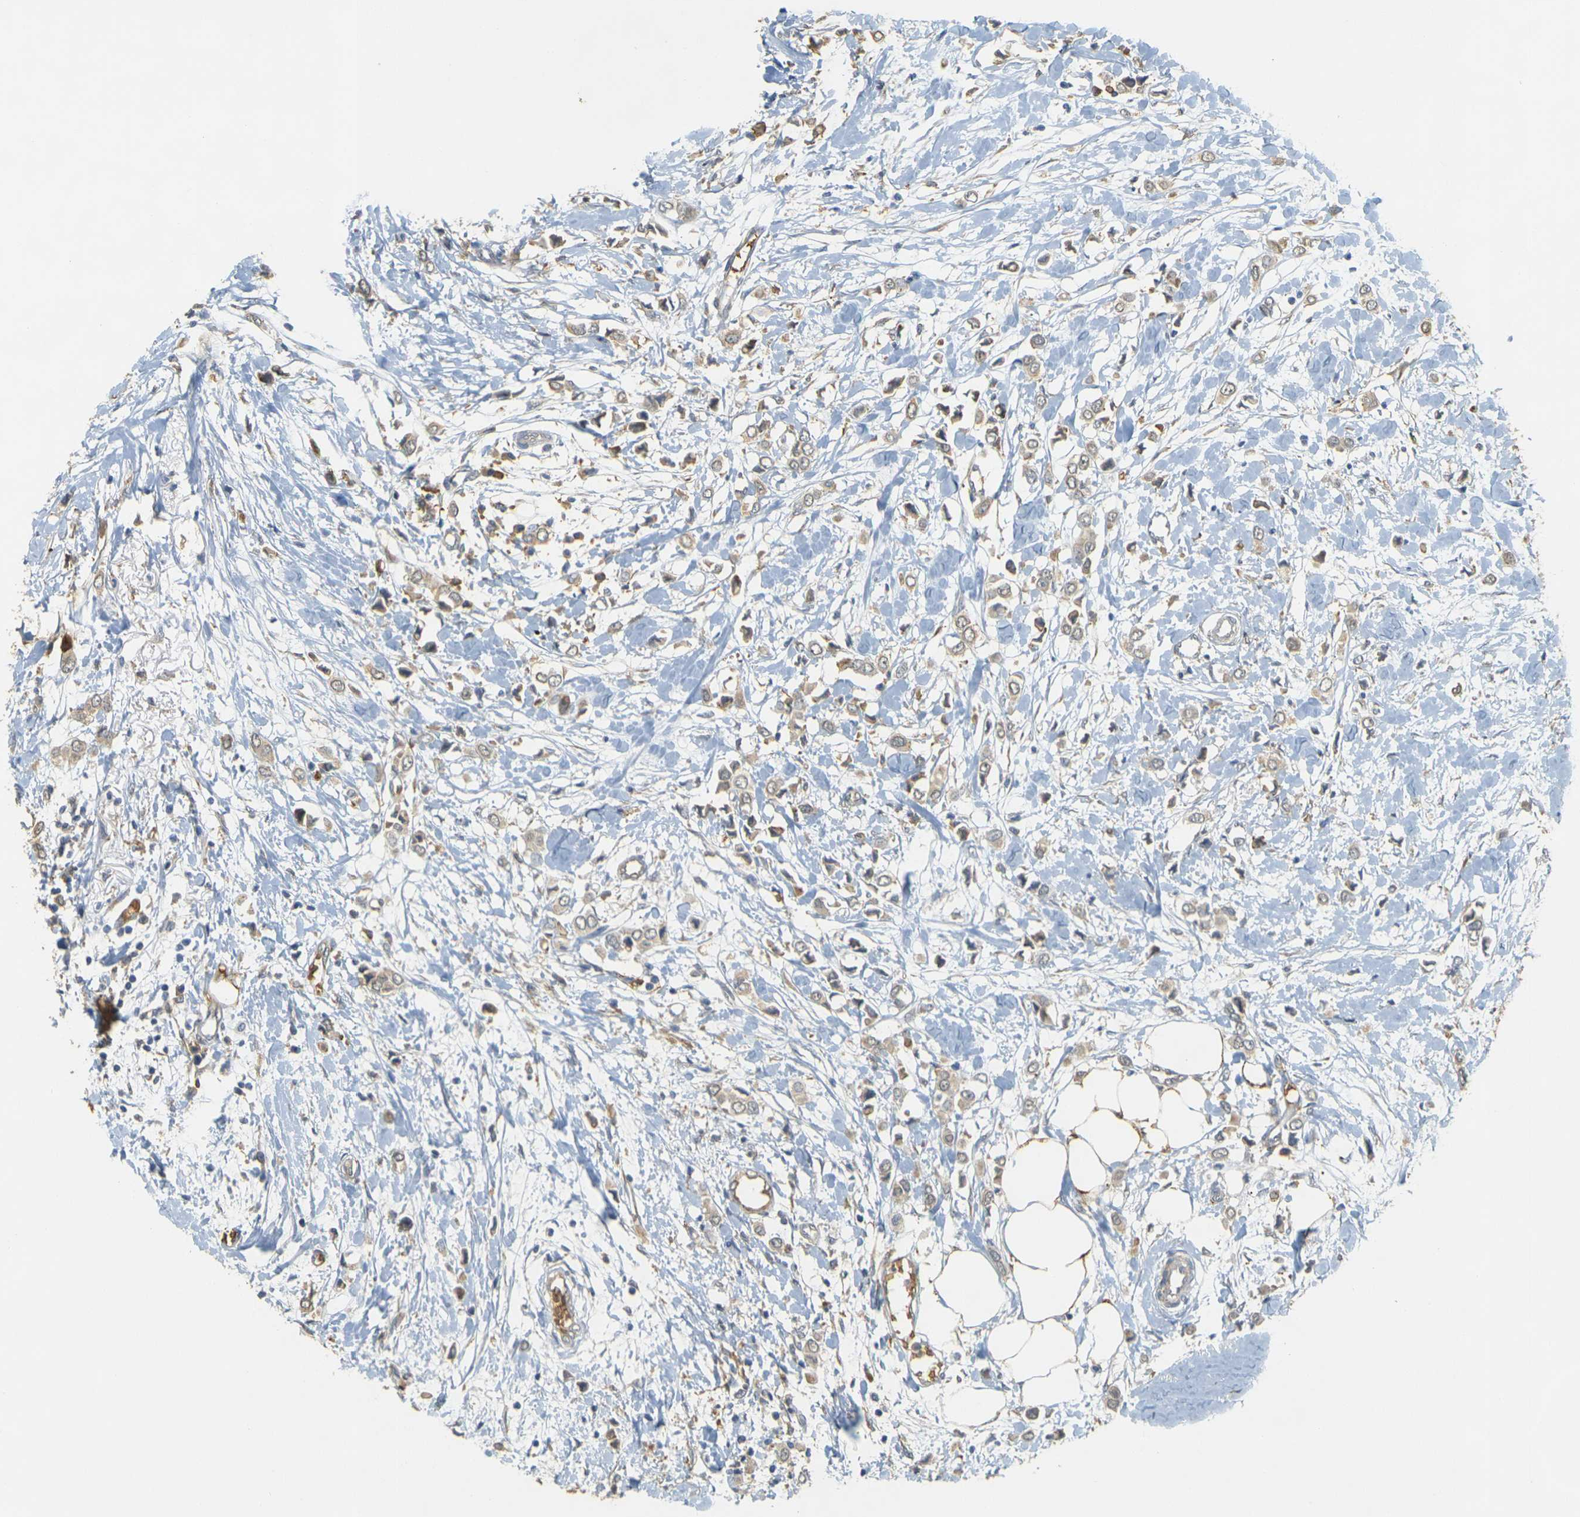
{"staining": {"intensity": "weak", "quantity": ">75%", "location": "cytoplasmic/membranous"}, "tissue": "breast cancer", "cell_type": "Tumor cells", "image_type": "cancer", "snomed": [{"axis": "morphology", "description": "Lobular carcinoma"}, {"axis": "topography", "description": "Breast"}], "caption": "This micrograph reveals breast lobular carcinoma stained with immunohistochemistry (IHC) to label a protein in brown. The cytoplasmic/membranous of tumor cells show weak positivity for the protein. Nuclei are counter-stained blue.", "gene": "MEGF9", "patient": {"sex": "female", "age": 51}}